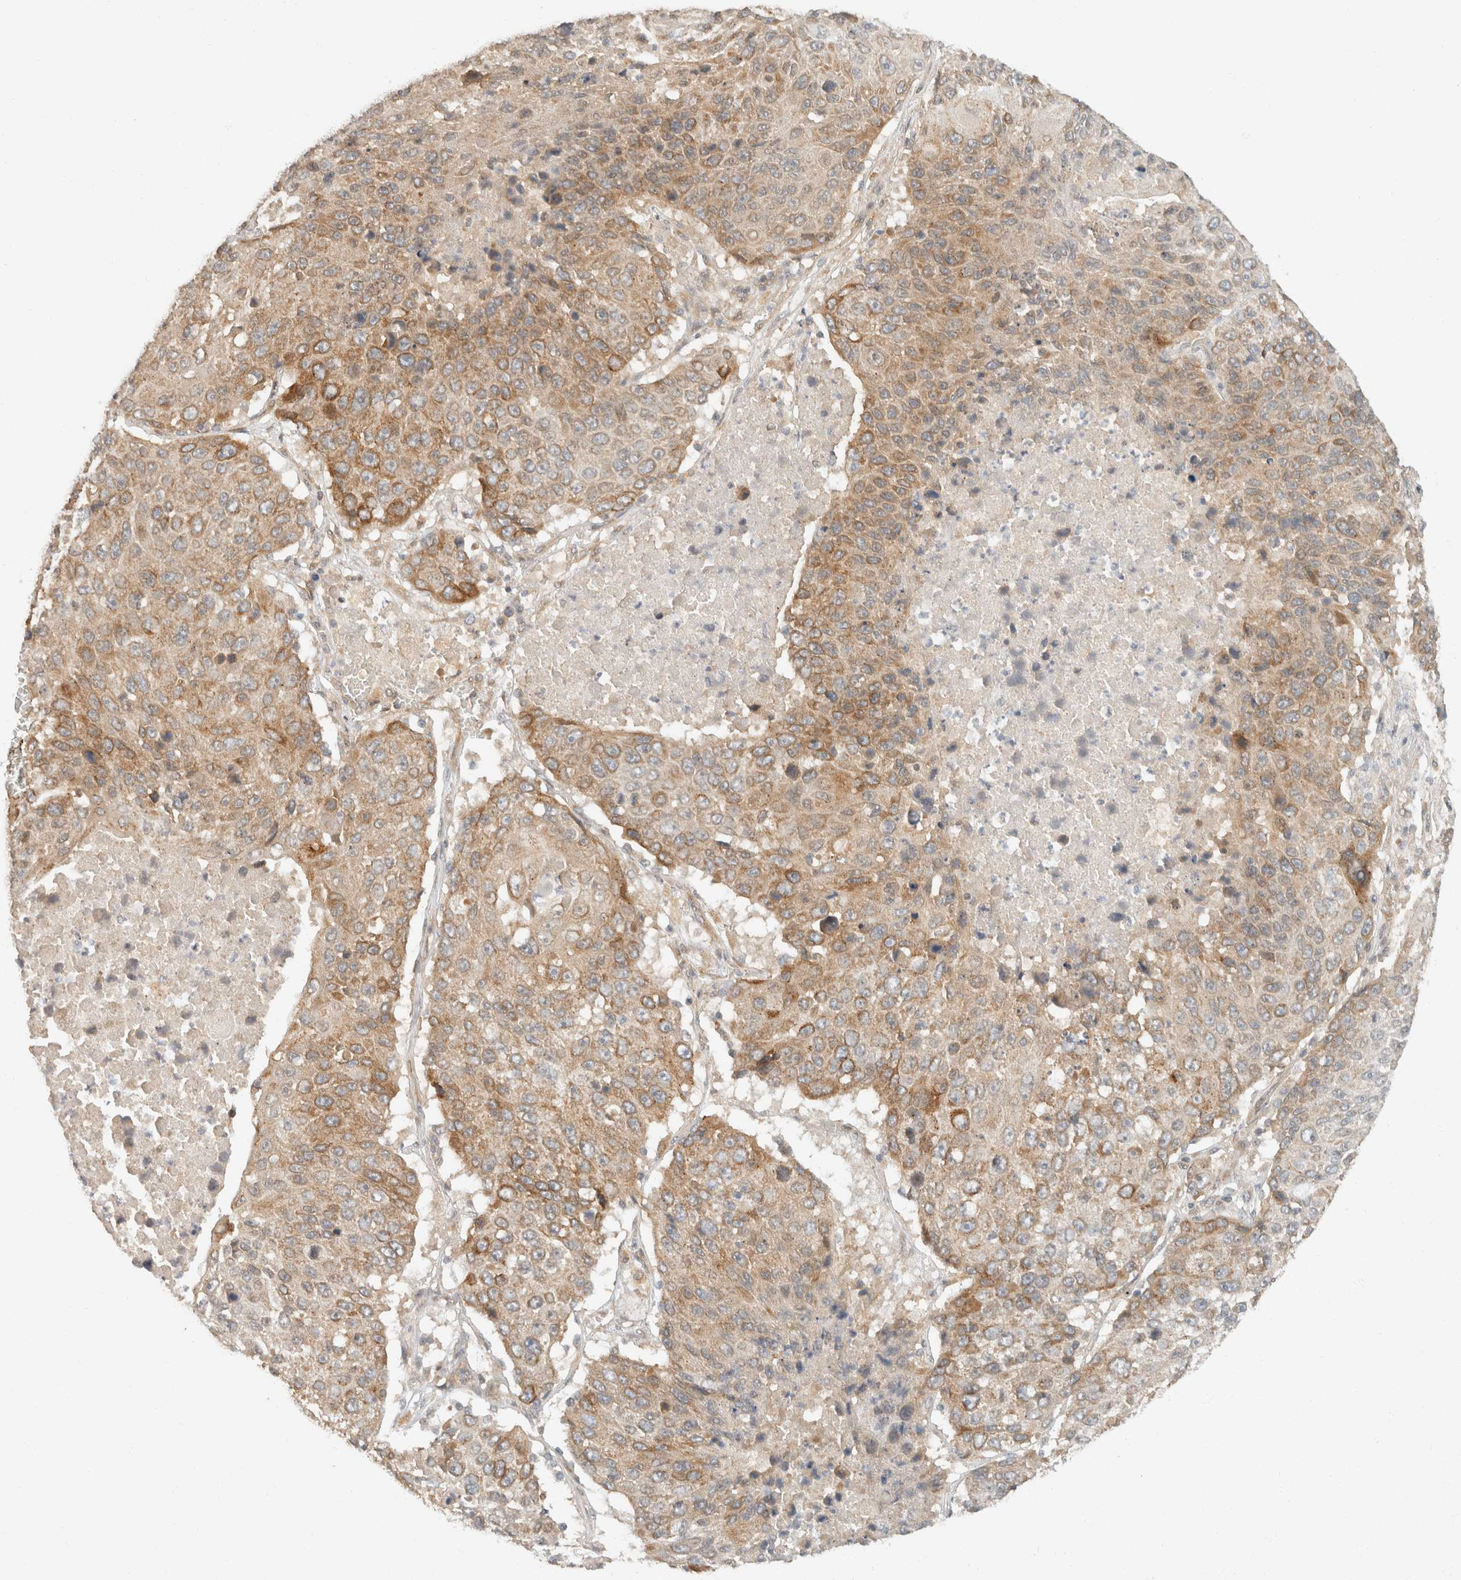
{"staining": {"intensity": "moderate", "quantity": ">75%", "location": "cytoplasmic/membranous"}, "tissue": "lung cancer", "cell_type": "Tumor cells", "image_type": "cancer", "snomed": [{"axis": "morphology", "description": "Squamous cell carcinoma, NOS"}, {"axis": "topography", "description": "Lung"}], "caption": "This photomicrograph reveals IHC staining of human lung cancer, with medium moderate cytoplasmic/membranous positivity in approximately >75% of tumor cells.", "gene": "TACC1", "patient": {"sex": "male", "age": 61}}